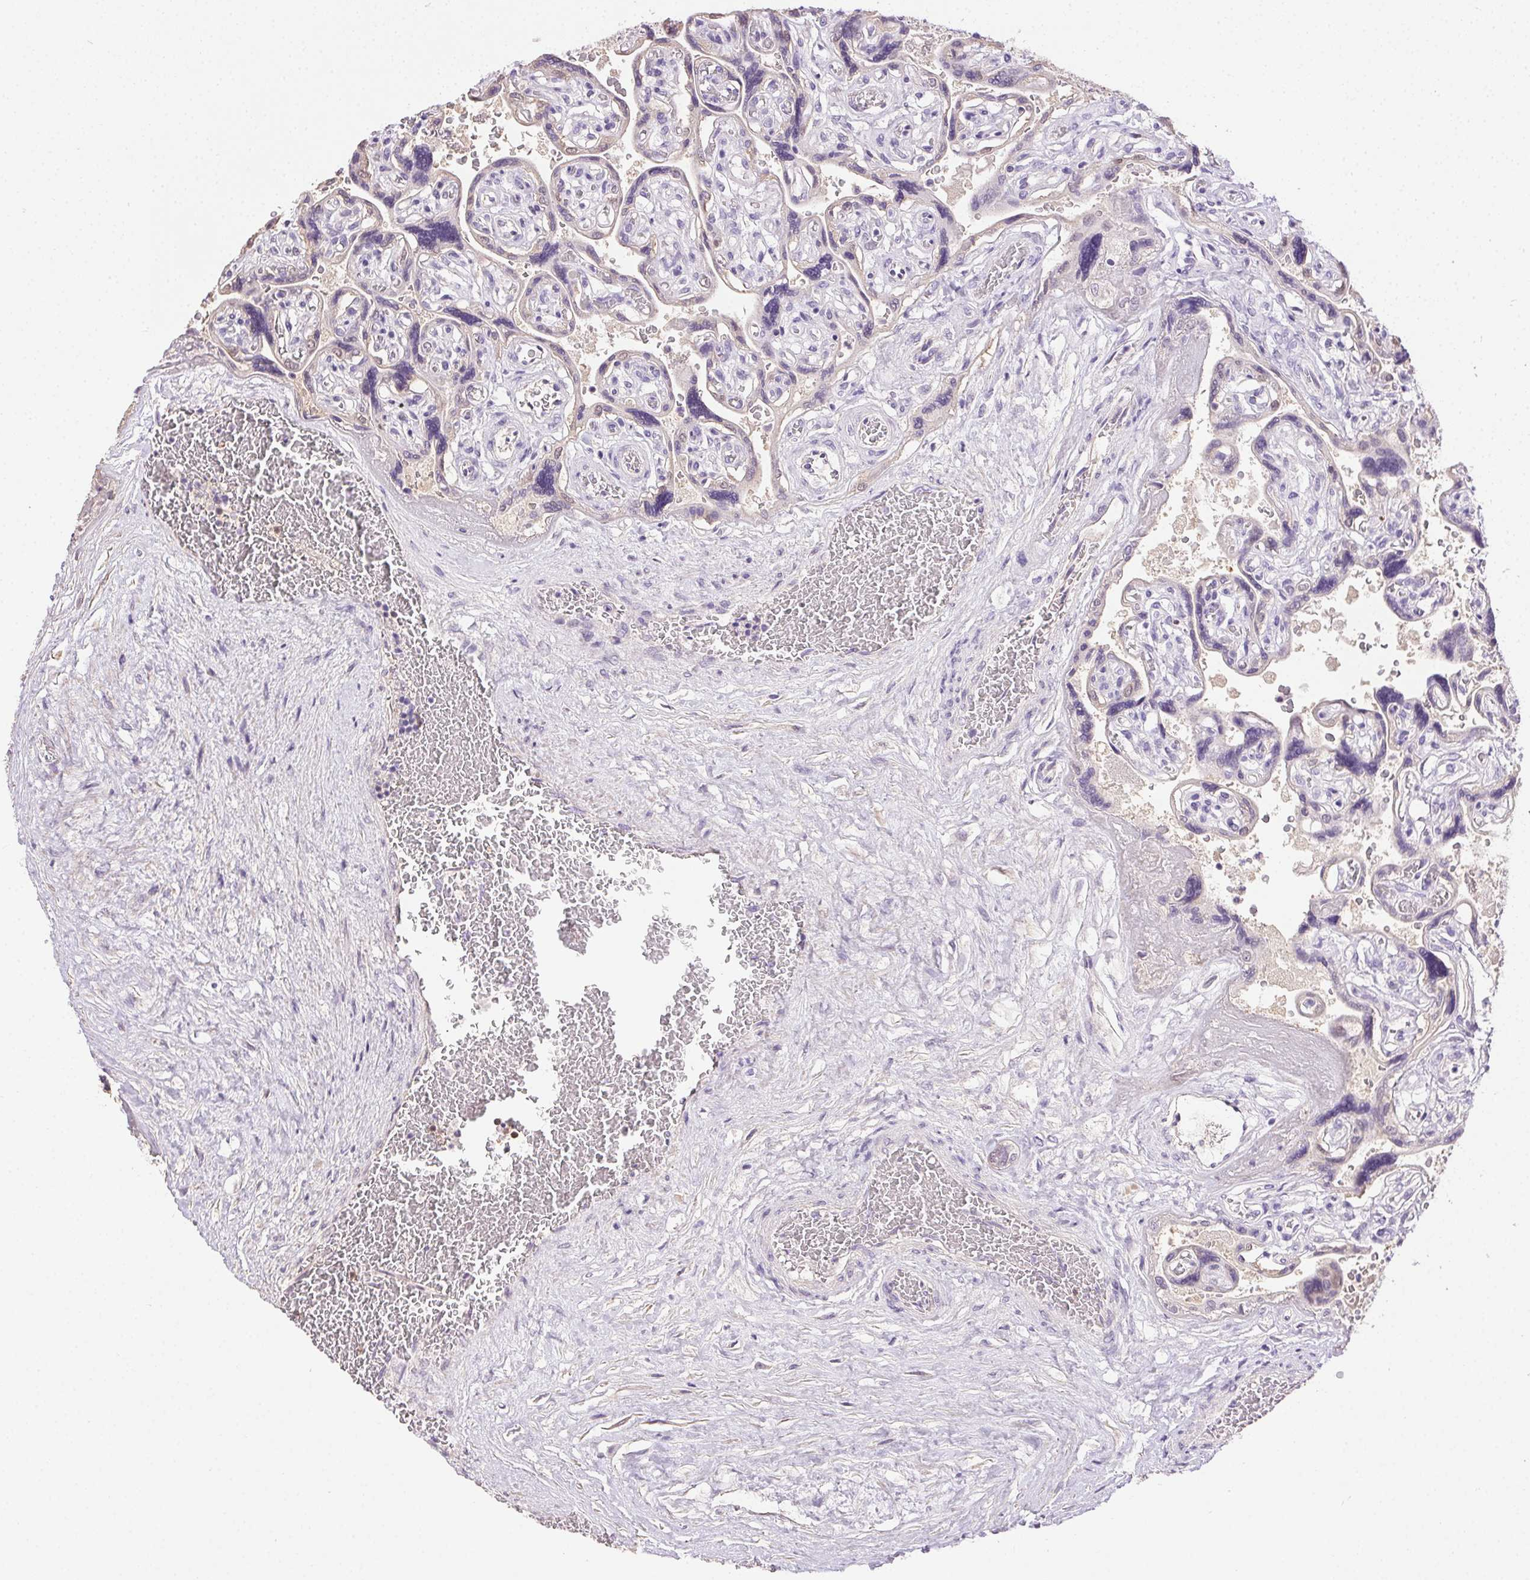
{"staining": {"intensity": "negative", "quantity": "none", "location": "none"}, "tissue": "placenta", "cell_type": "Decidual cells", "image_type": "normal", "snomed": [{"axis": "morphology", "description": "Normal tissue, NOS"}, {"axis": "topography", "description": "Placenta"}], "caption": "Decidual cells show no significant staining in normal placenta. Nuclei are stained in blue.", "gene": "SYCE2", "patient": {"sex": "female", "age": 32}}